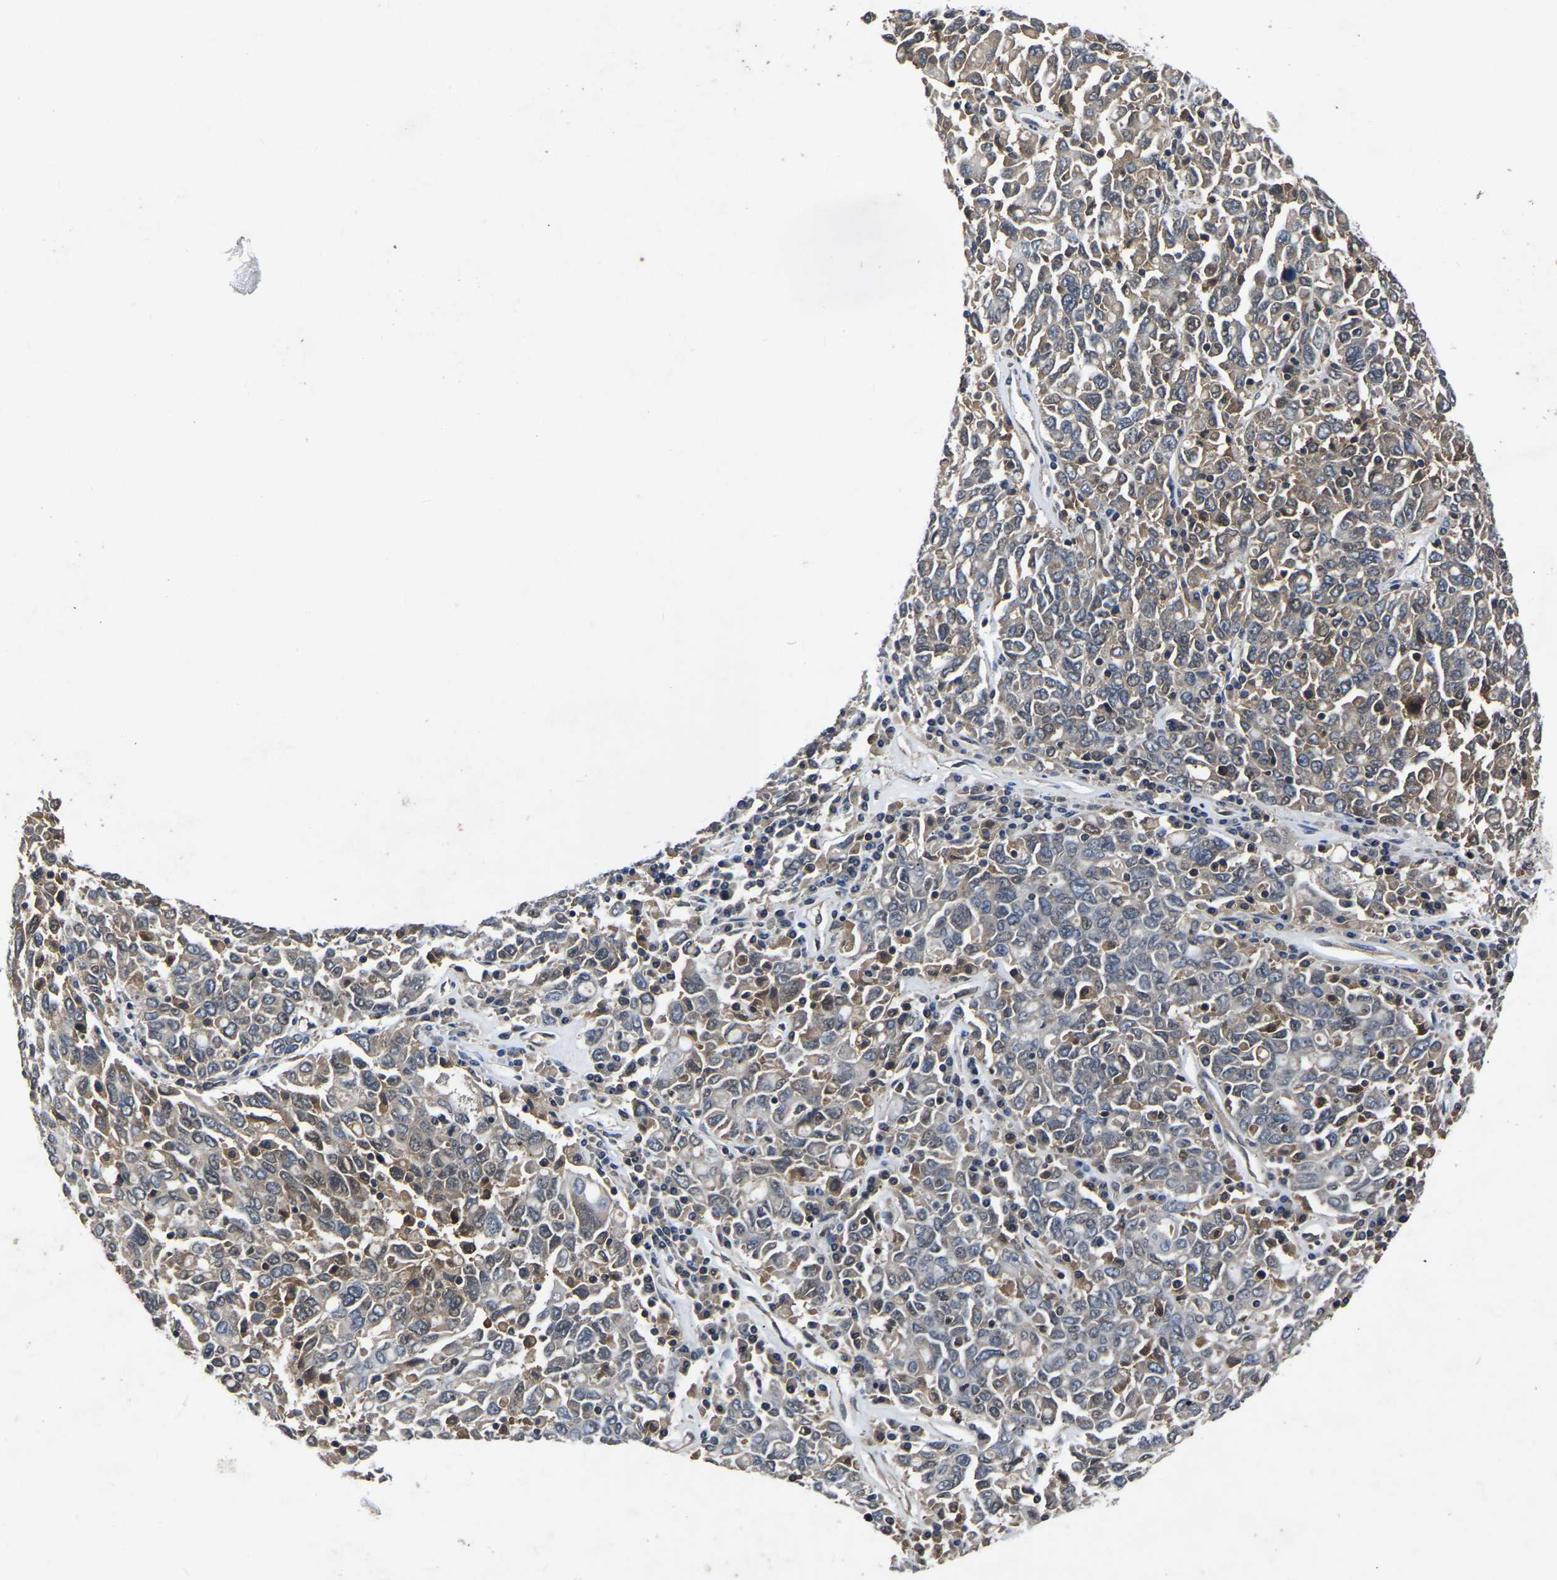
{"staining": {"intensity": "weak", "quantity": "25%-75%", "location": "cytoplasmic/membranous"}, "tissue": "ovarian cancer", "cell_type": "Tumor cells", "image_type": "cancer", "snomed": [{"axis": "morphology", "description": "Carcinoma, endometroid"}, {"axis": "topography", "description": "Ovary"}], "caption": "Immunohistochemical staining of human ovarian cancer (endometroid carcinoma) exhibits low levels of weak cytoplasmic/membranous staining in approximately 25%-75% of tumor cells. The protein of interest is stained brown, and the nuclei are stained in blue (DAB (3,3'-diaminobenzidine) IHC with brightfield microscopy, high magnification).", "gene": "FGD5", "patient": {"sex": "female", "age": 62}}